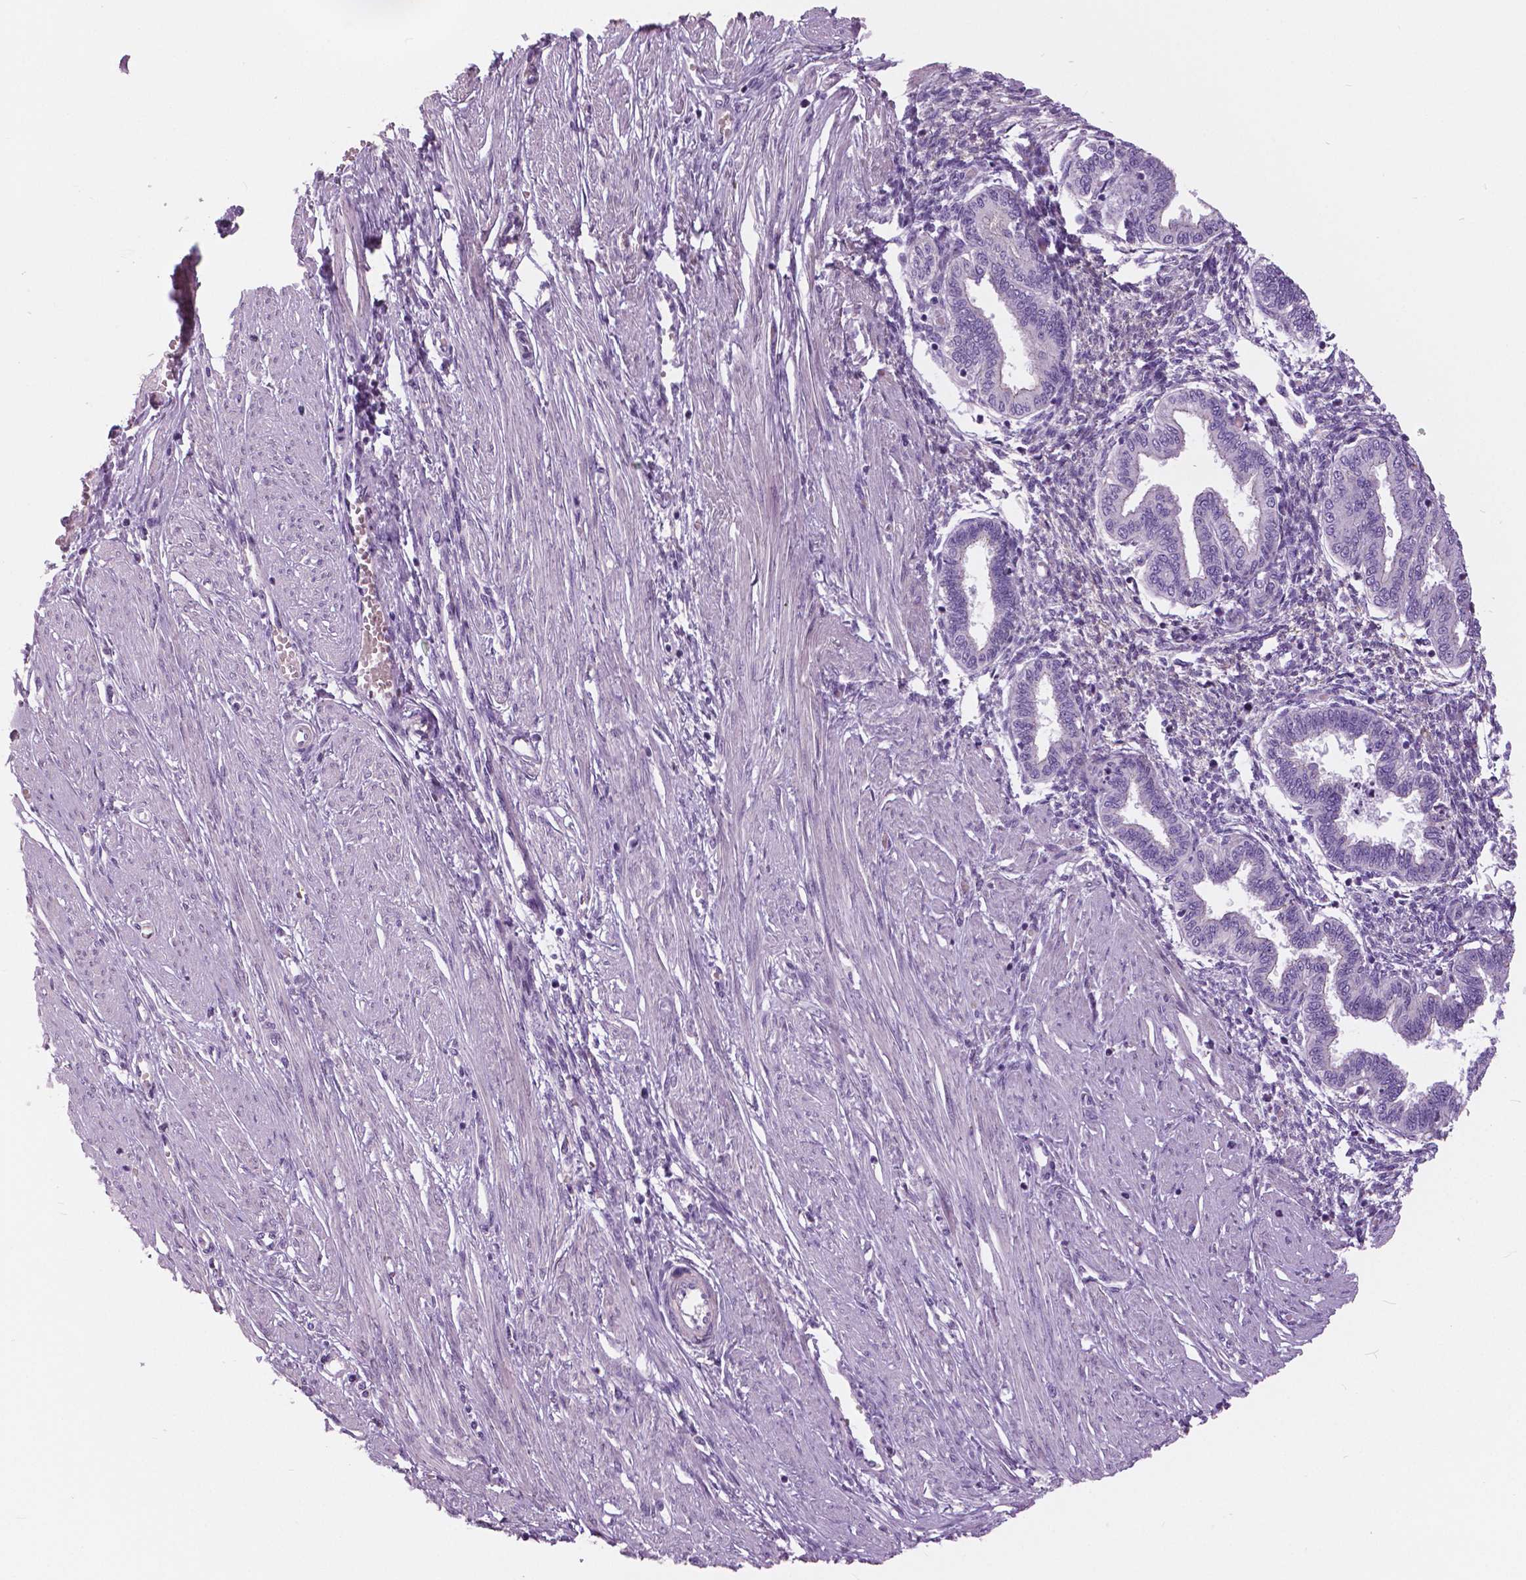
{"staining": {"intensity": "negative", "quantity": "none", "location": "none"}, "tissue": "endometrium", "cell_type": "Cells in endometrial stroma", "image_type": "normal", "snomed": [{"axis": "morphology", "description": "Normal tissue, NOS"}, {"axis": "topography", "description": "Endometrium"}], "caption": "Immunohistochemical staining of unremarkable human endometrium demonstrates no significant positivity in cells in endometrial stroma.", "gene": "SERPINI1", "patient": {"sex": "female", "age": 33}}